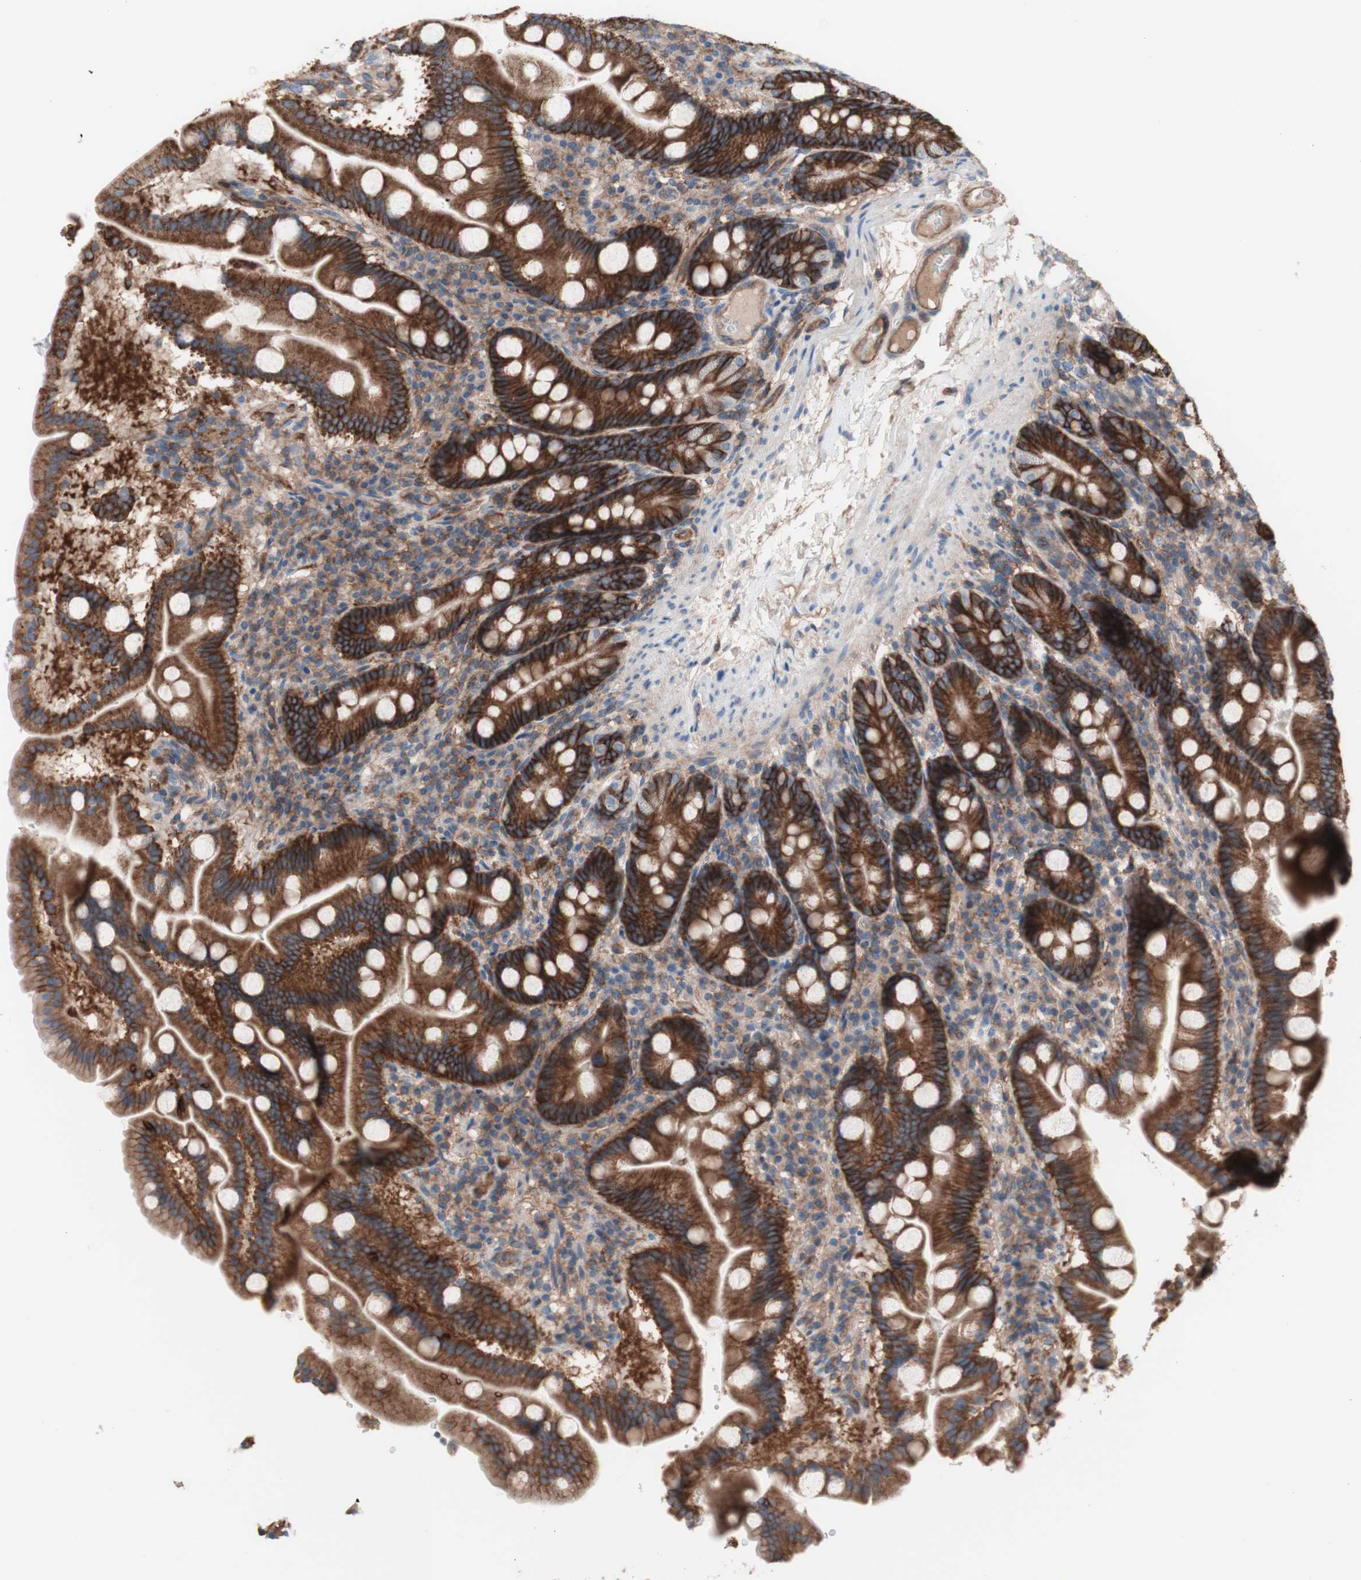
{"staining": {"intensity": "strong", "quantity": ">75%", "location": "cytoplasmic/membranous"}, "tissue": "duodenum", "cell_type": "Glandular cells", "image_type": "normal", "snomed": [{"axis": "morphology", "description": "Normal tissue, NOS"}, {"axis": "topography", "description": "Duodenum"}], "caption": "Duodenum stained for a protein (brown) reveals strong cytoplasmic/membranous positive positivity in approximately >75% of glandular cells.", "gene": "CD46", "patient": {"sex": "male", "age": 50}}